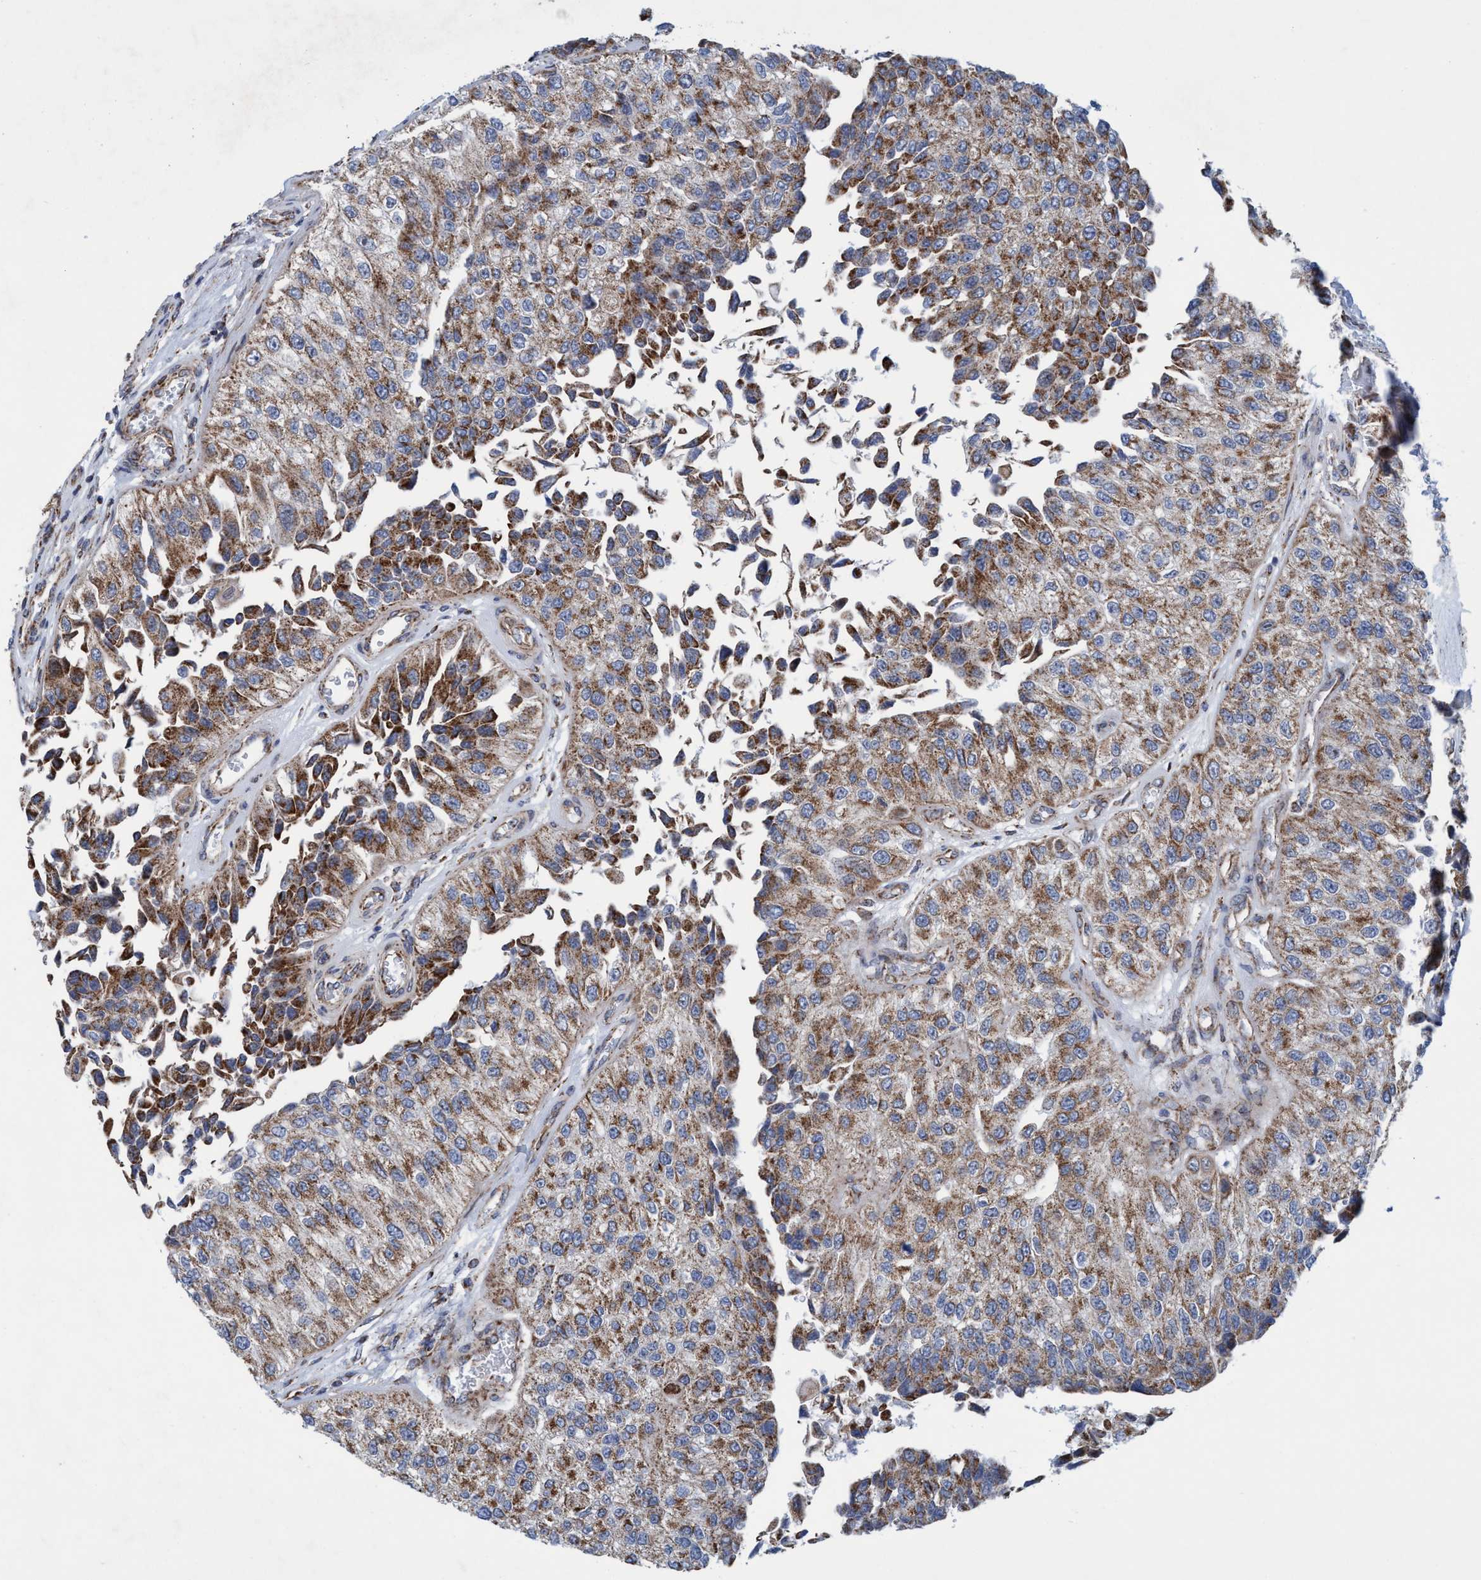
{"staining": {"intensity": "moderate", "quantity": ">75%", "location": "cytoplasmic/membranous"}, "tissue": "urothelial cancer", "cell_type": "Tumor cells", "image_type": "cancer", "snomed": [{"axis": "morphology", "description": "Urothelial carcinoma, High grade"}, {"axis": "topography", "description": "Kidney"}, {"axis": "topography", "description": "Urinary bladder"}], "caption": "Immunohistochemical staining of urothelial cancer reveals moderate cytoplasmic/membranous protein staining in approximately >75% of tumor cells.", "gene": "POLR1F", "patient": {"sex": "male", "age": 77}}